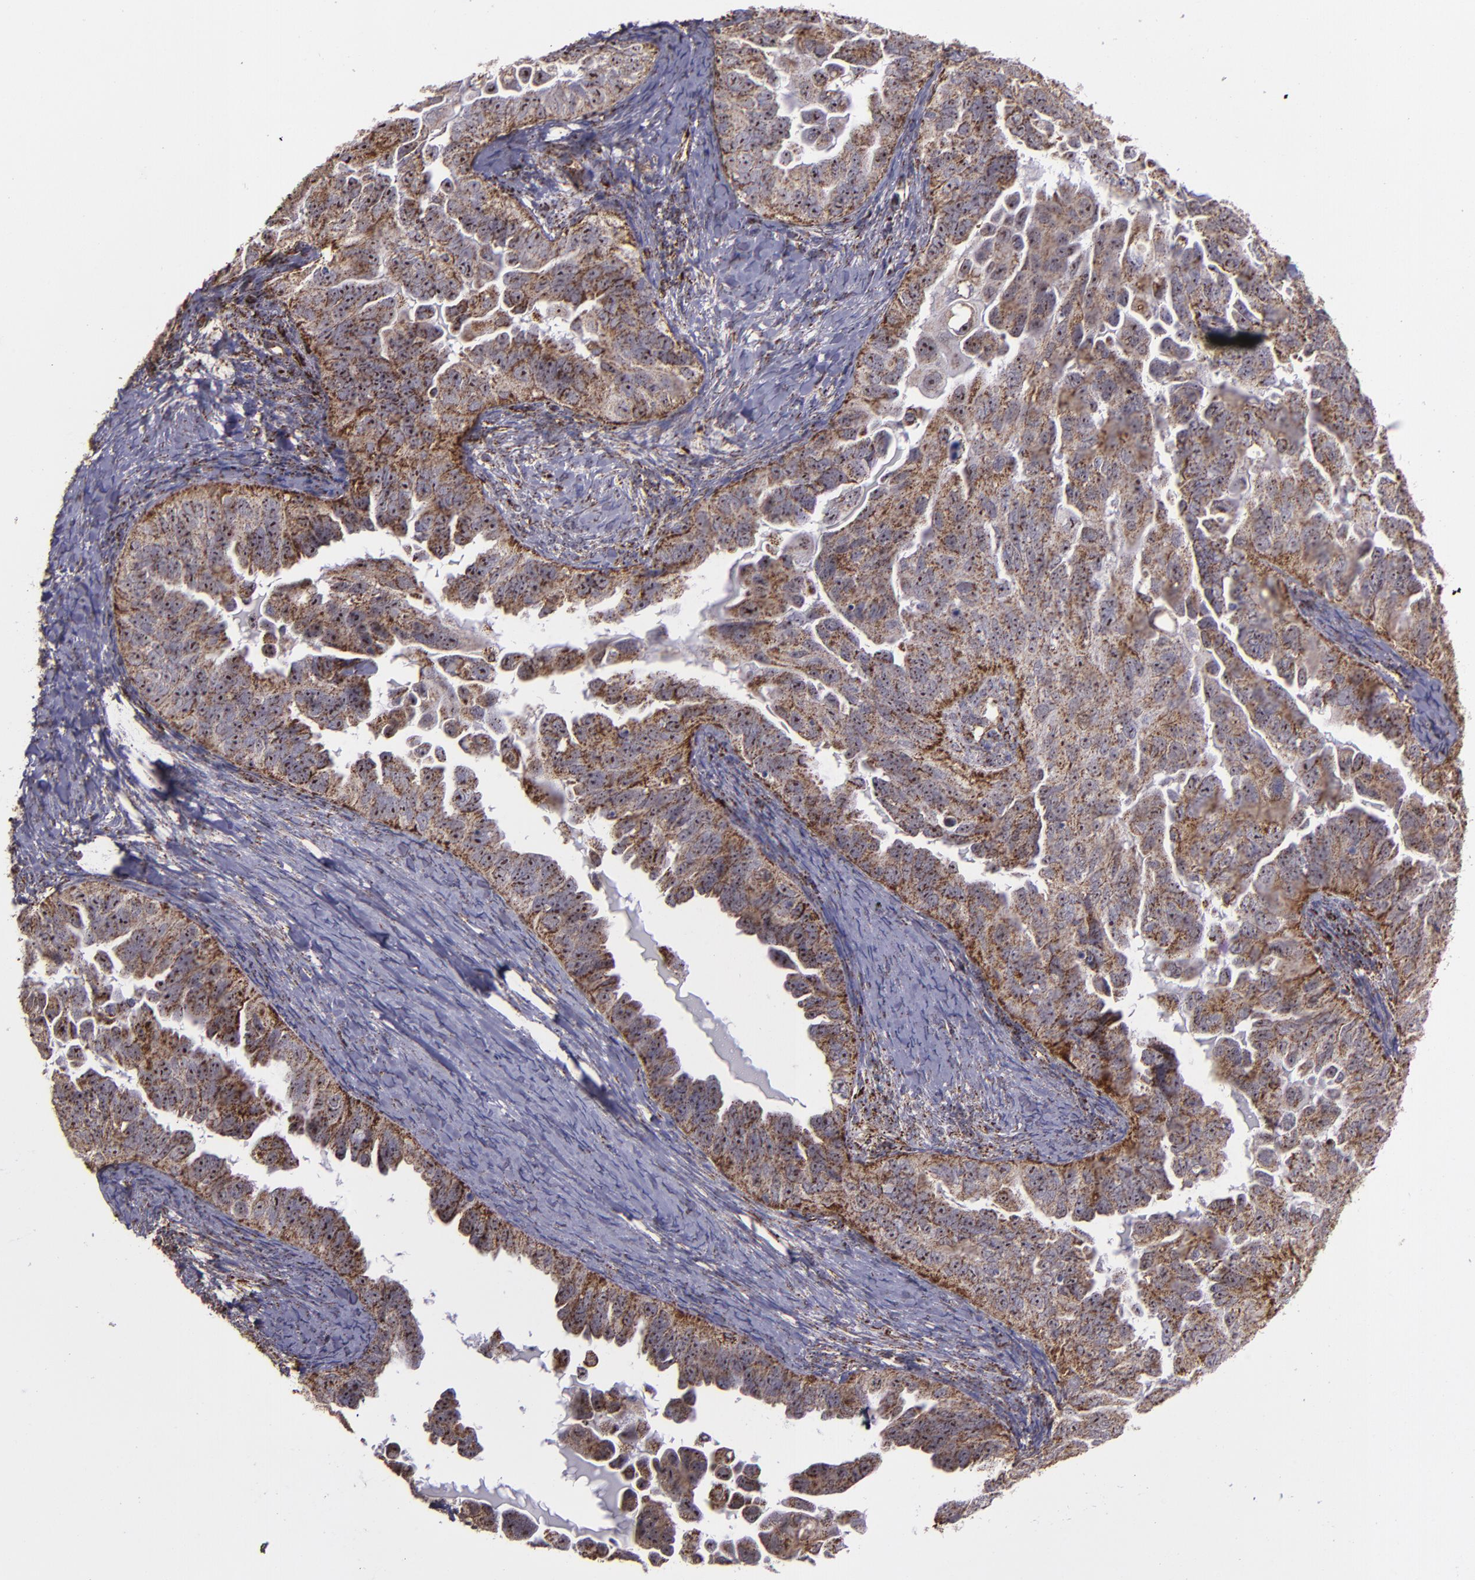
{"staining": {"intensity": "moderate", "quantity": ">75%", "location": "cytoplasmic/membranous,nuclear"}, "tissue": "ovarian cancer", "cell_type": "Tumor cells", "image_type": "cancer", "snomed": [{"axis": "morphology", "description": "Cystadenocarcinoma, serous, NOS"}, {"axis": "topography", "description": "Ovary"}], "caption": "Protein staining shows moderate cytoplasmic/membranous and nuclear expression in approximately >75% of tumor cells in ovarian cancer (serous cystadenocarcinoma).", "gene": "LONP1", "patient": {"sex": "female", "age": 82}}